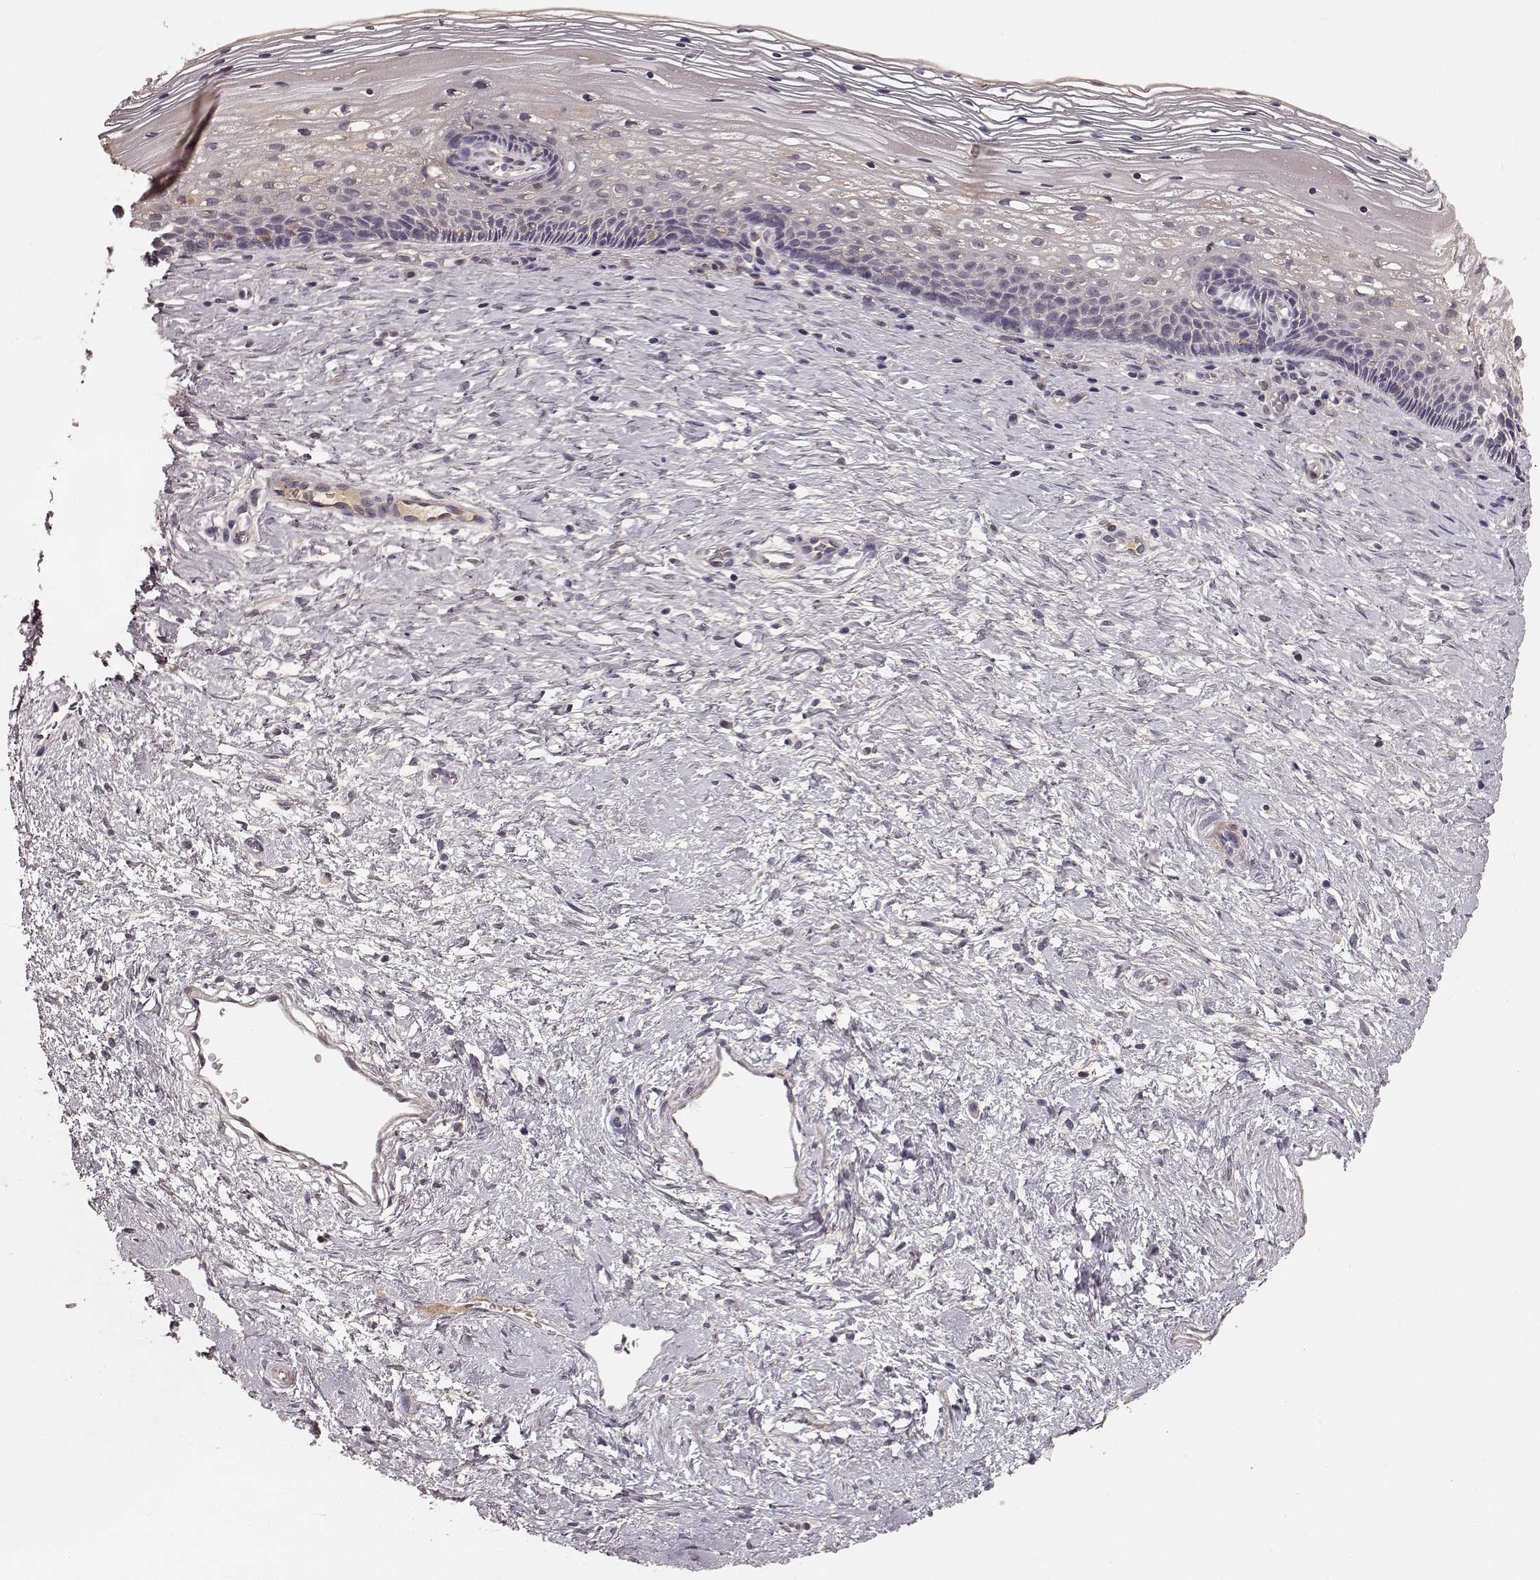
{"staining": {"intensity": "negative", "quantity": "none", "location": "none"}, "tissue": "cervix", "cell_type": "Glandular cells", "image_type": "normal", "snomed": [{"axis": "morphology", "description": "Normal tissue, NOS"}, {"axis": "topography", "description": "Cervix"}], "caption": "Immunohistochemistry of unremarkable cervix exhibits no expression in glandular cells.", "gene": "SLC22A18", "patient": {"sex": "female", "age": 34}}